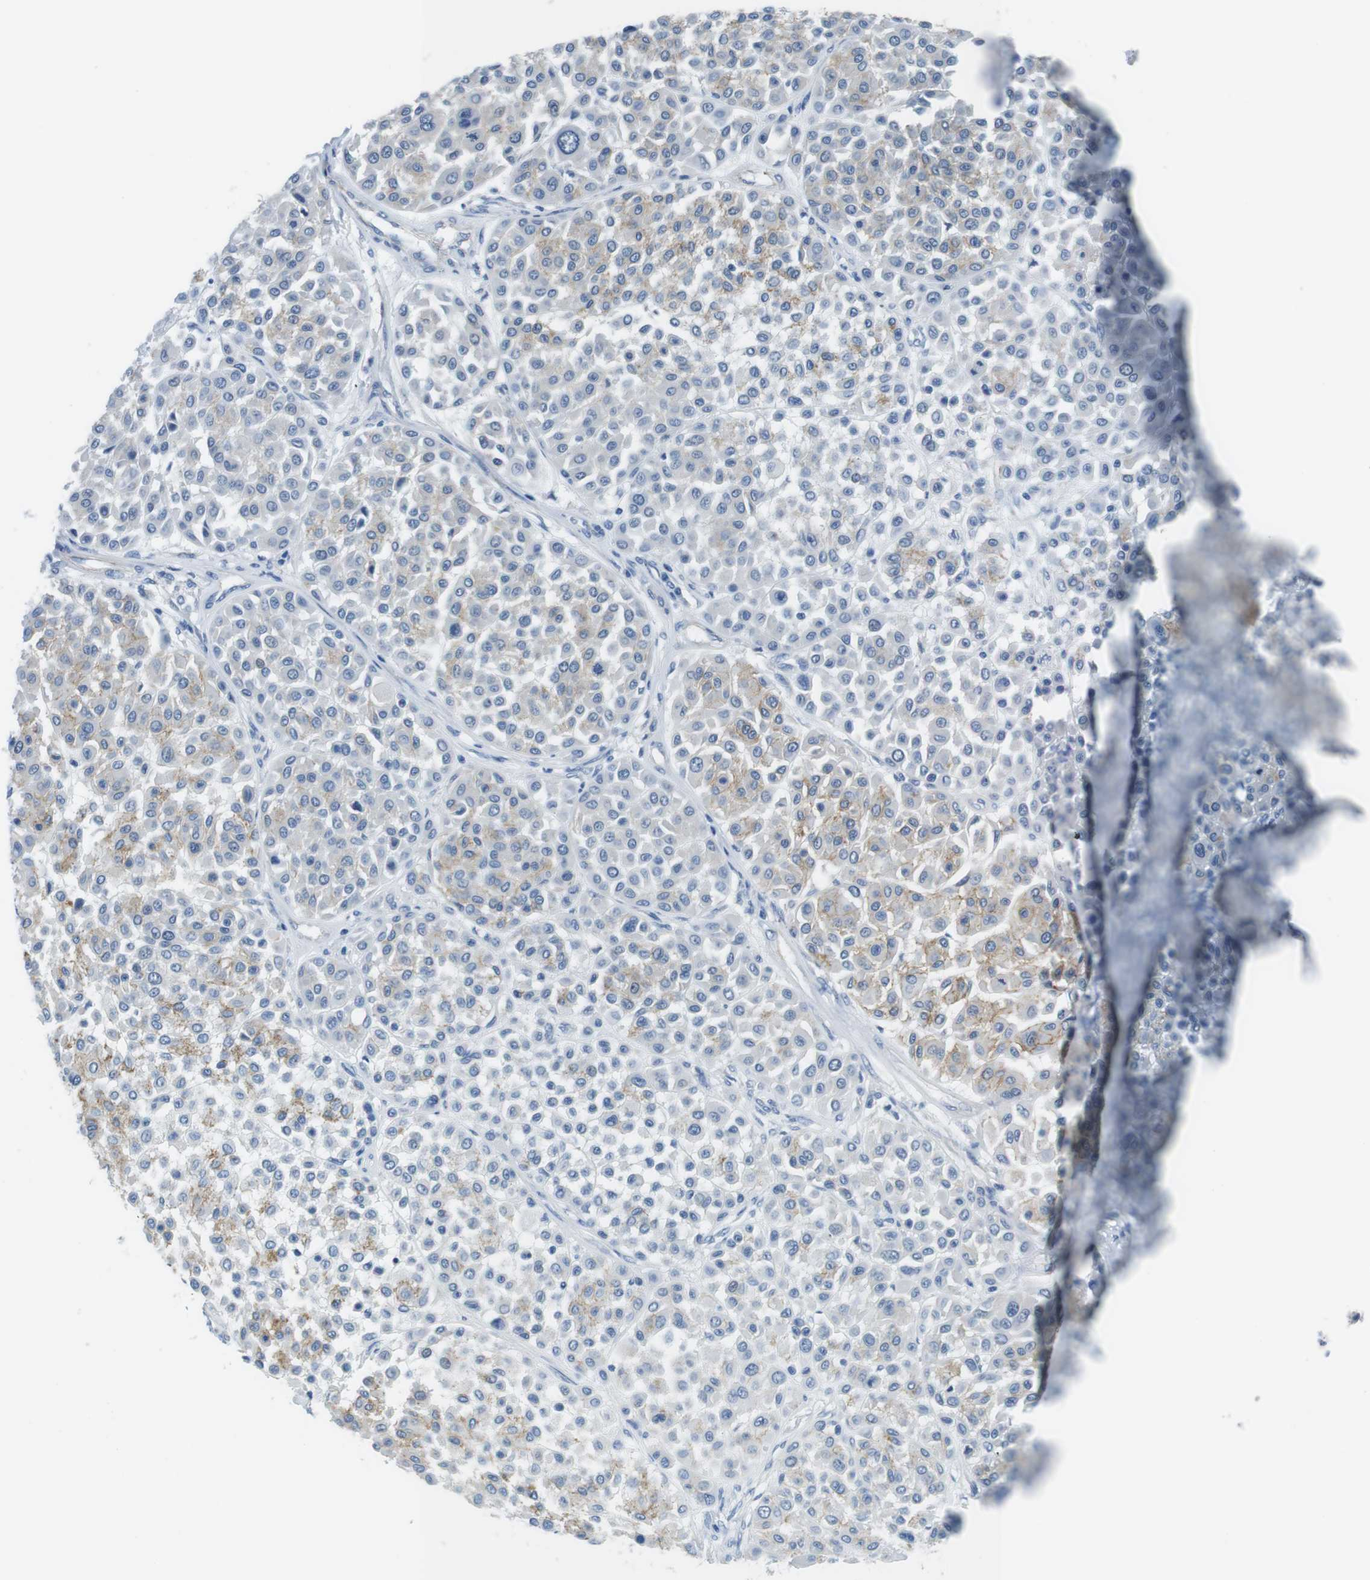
{"staining": {"intensity": "weak", "quantity": "25%-75%", "location": "cytoplasmic/membranous"}, "tissue": "melanoma", "cell_type": "Tumor cells", "image_type": "cancer", "snomed": [{"axis": "morphology", "description": "Malignant melanoma, Metastatic site"}, {"axis": "topography", "description": "Soft tissue"}], "caption": "Immunohistochemistry (IHC) photomicrograph of neoplastic tissue: malignant melanoma (metastatic site) stained using immunohistochemistry (IHC) shows low levels of weak protein expression localized specifically in the cytoplasmic/membranous of tumor cells, appearing as a cytoplasmic/membranous brown color.", "gene": "SLC6A6", "patient": {"sex": "male", "age": 41}}